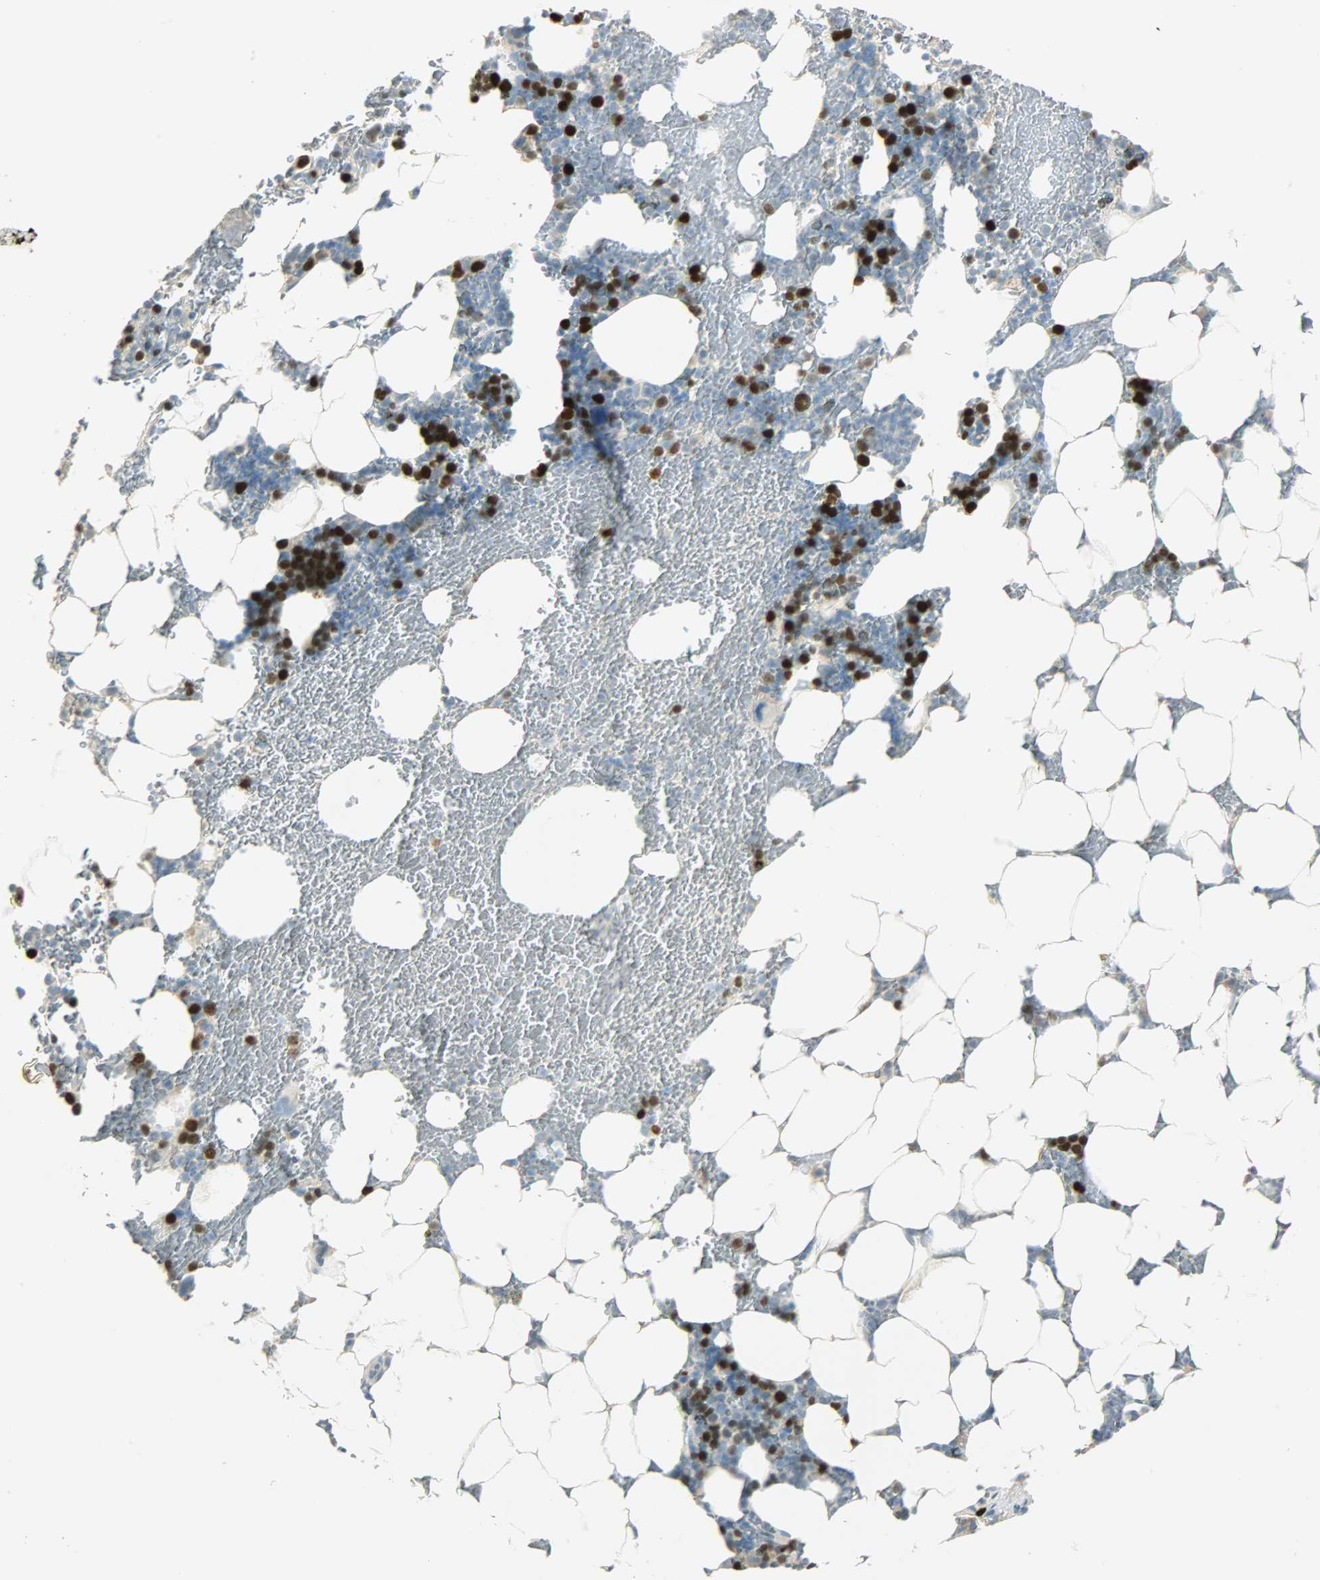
{"staining": {"intensity": "strong", "quantity": "25%-75%", "location": "nuclear"}, "tissue": "bone marrow", "cell_type": "Hematopoietic cells", "image_type": "normal", "snomed": [{"axis": "morphology", "description": "Normal tissue, NOS"}, {"axis": "topography", "description": "Bone marrow"}], "caption": "An image showing strong nuclear staining in approximately 25%-75% of hematopoietic cells in benign bone marrow, as visualized by brown immunohistochemical staining.", "gene": "TPX2", "patient": {"sex": "female", "age": 73}}